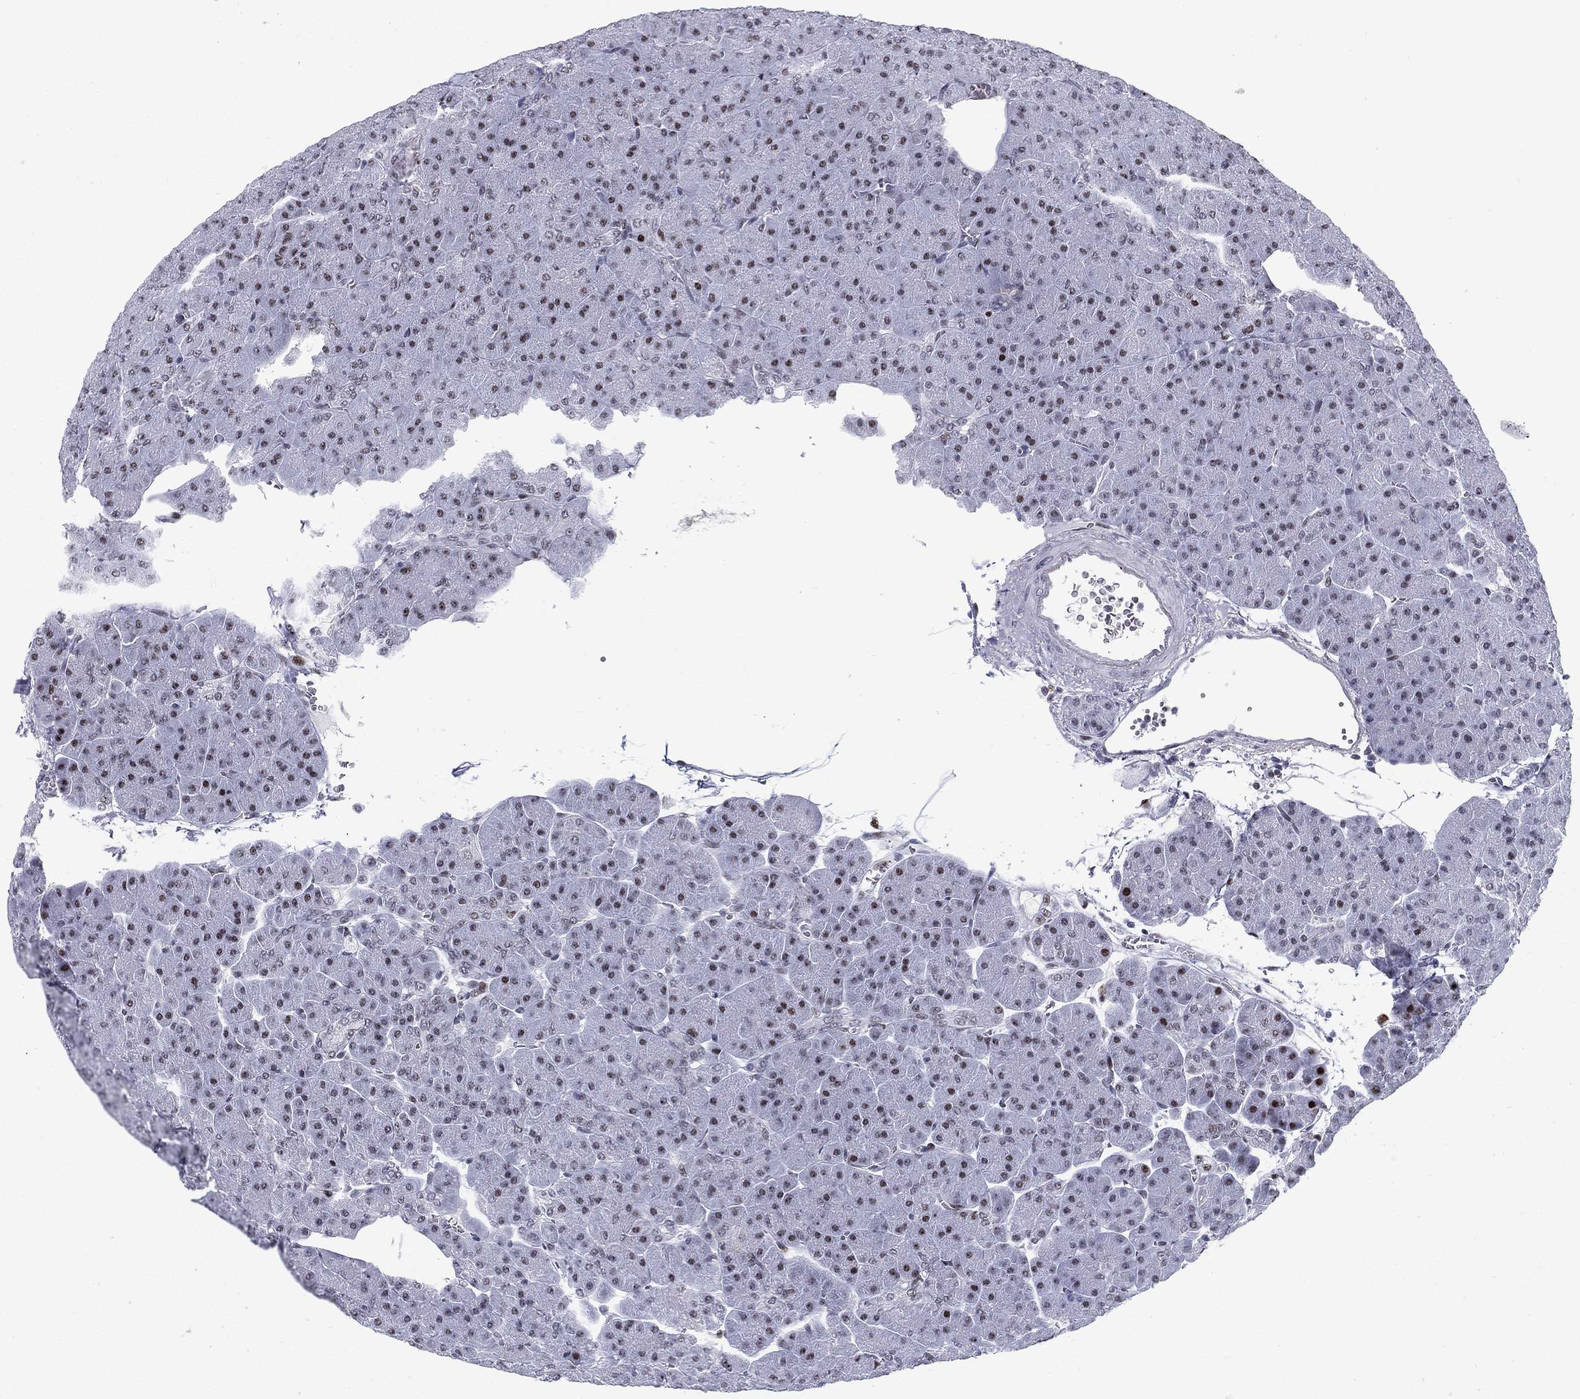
{"staining": {"intensity": "strong", "quantity": "25%-75%", "location": "nuclear"}, "tissue": "pancreas", "cell_type": "Exocrine glandular cells", "image_type": "normal", "snomed": [{"axis": "morphology", "description": "Normal tissue, NOS"}, {"axis": "topography", "description": "Pancreas"}], "caption": "High-power microscopy captured an IHC histopathology image of normal pancreas, revealing strong nuclear positivity in about 25%-75% of exocrine glandular cells. (DAB IHC with brightfield microscopy, high magnification).", "gene": "CYB561D2", "patient": {"sex": "male", "age": 61}}